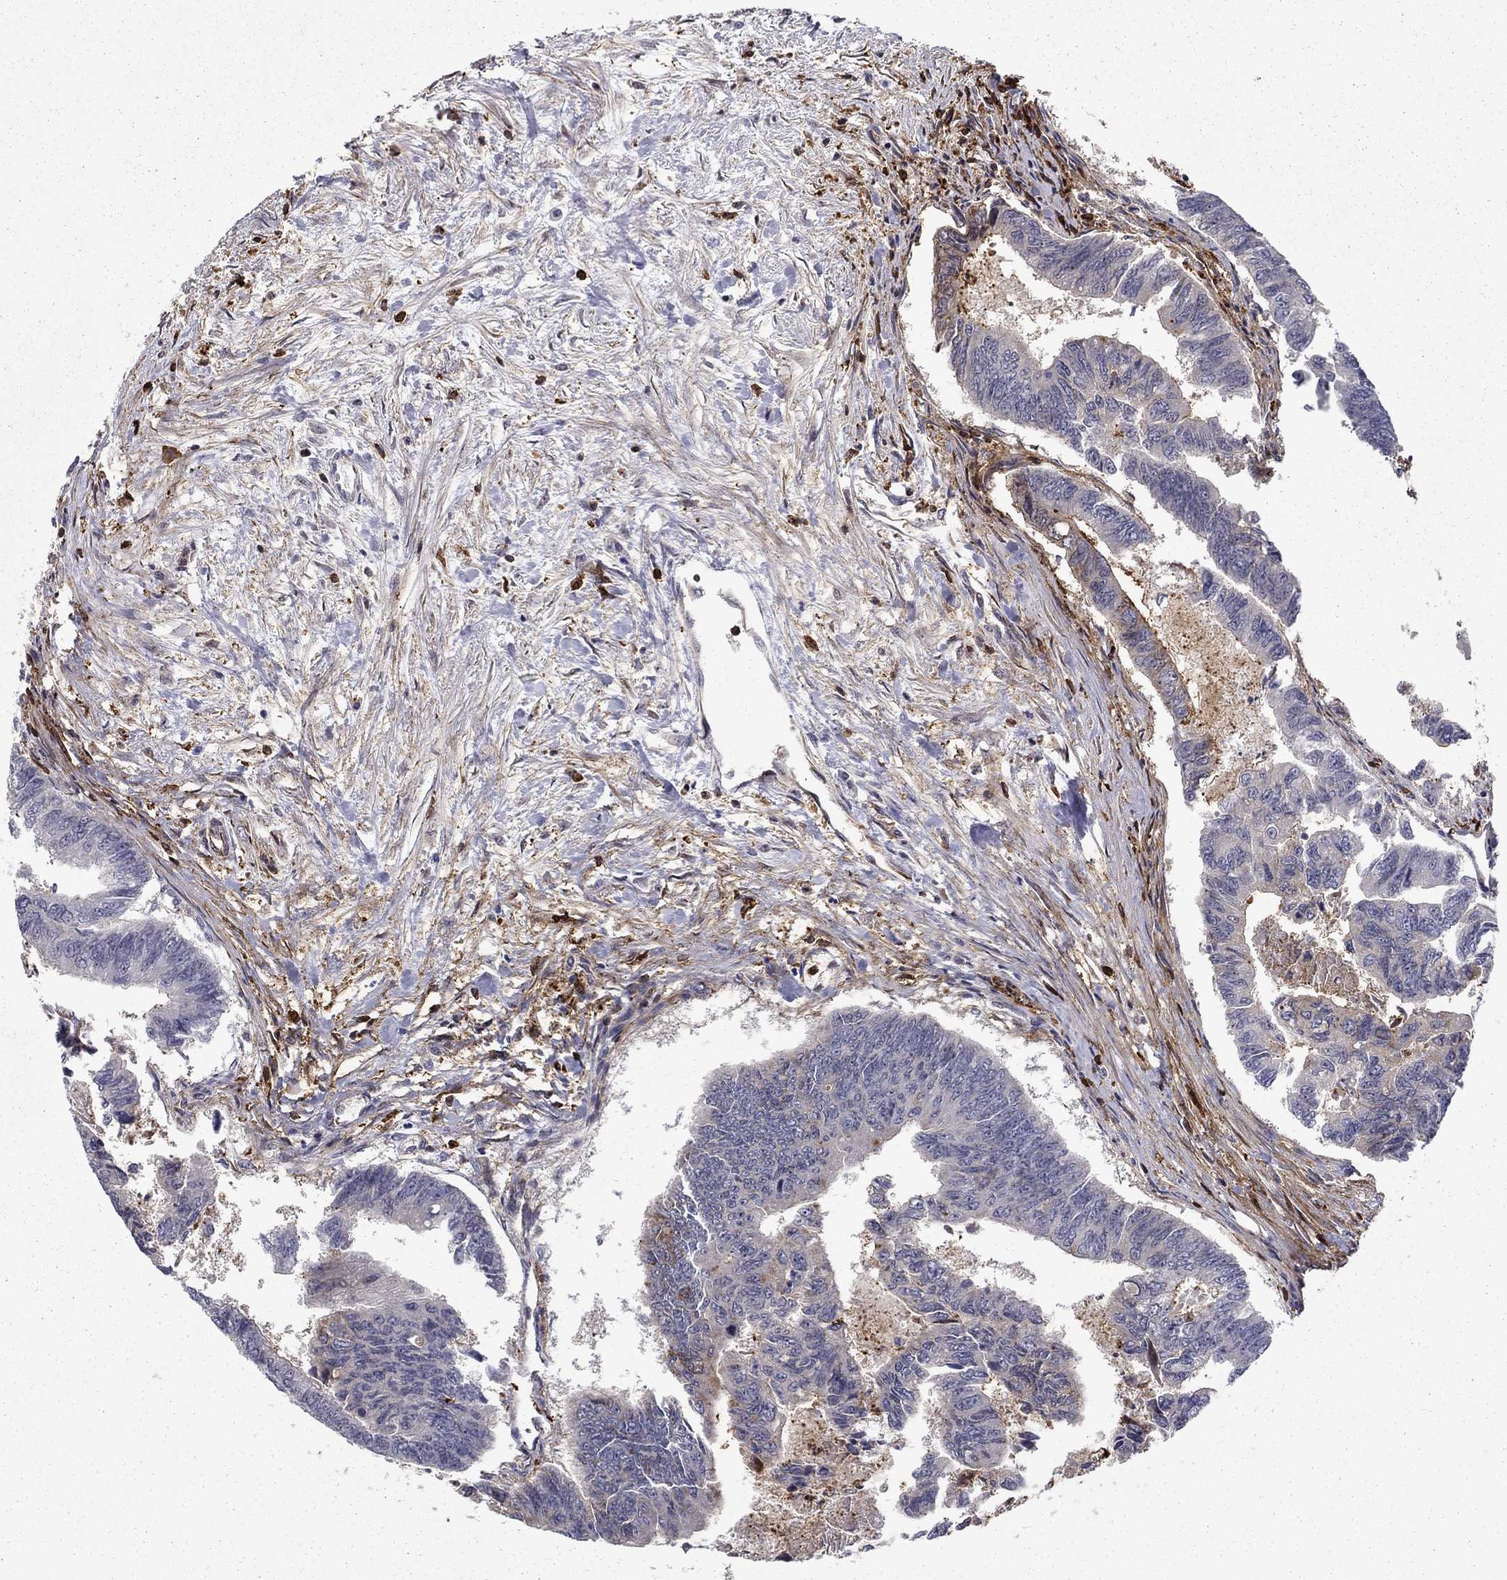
{"staining": {"intensity": "negative", "quantity": "none", "location": "none"}, "tissue": "colorectal cancer", "cell_type": "Tumor cells", "image_type": "cancer", "snomed": [{"axis": "morphology", "description": "Adenocarcinoma, NOS"}, {"axis": "topography", "description": "Colon"}], "caption": "Human colorectal cancer (adenocarcinoma) stained for a protein using immunohistochemistry (IHC) exhibits no staining in tumor cells.", "gene": "ADM", "patient": {"sex": "female", "age": 65}}